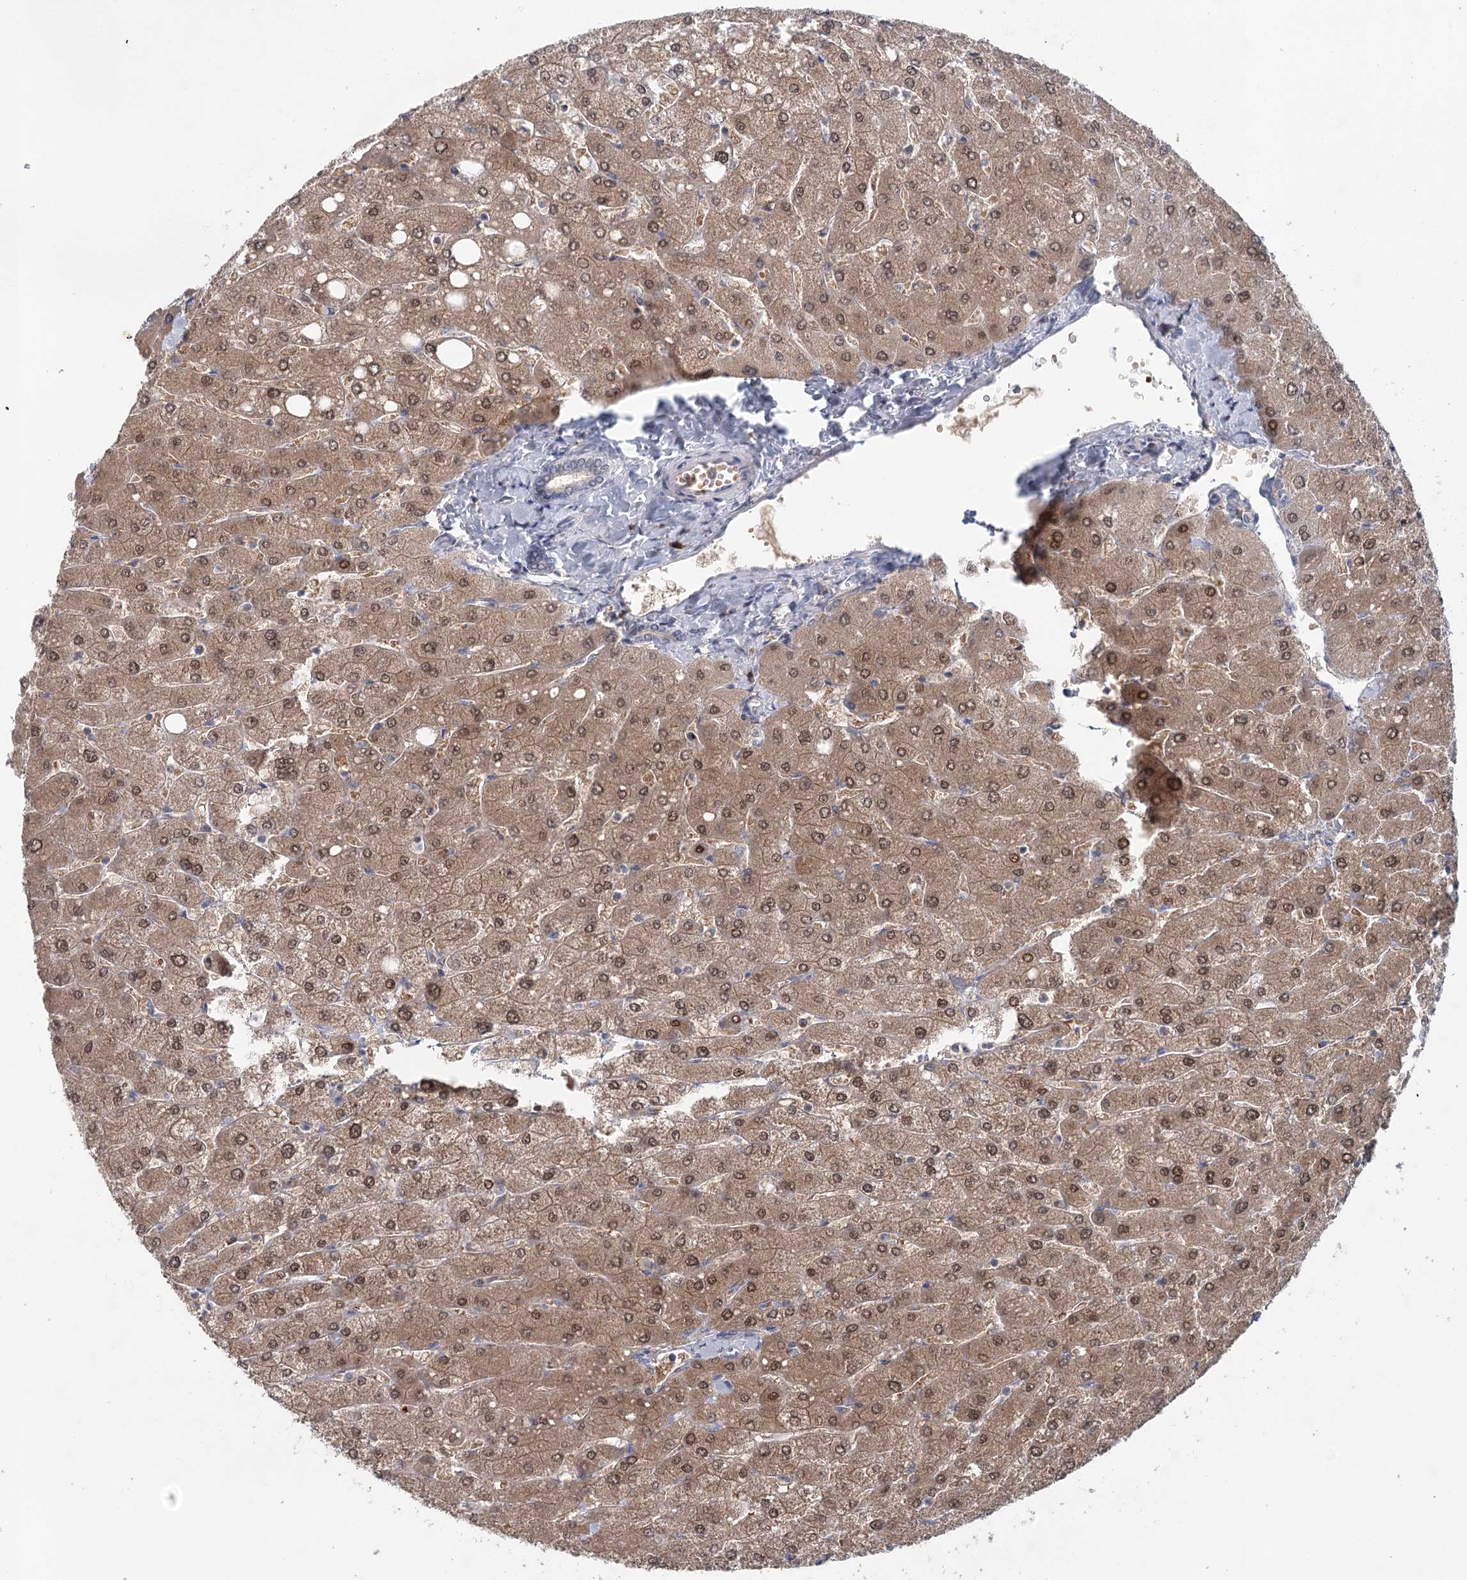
{"staining": {"intensity": "negative", "quantity": "none", "location": "none"}, "tissue": "liver", "cell_type": "Cholangiocytes", "image_type": "normal", "snomed": [{"axis": "morphology", "description": "Normal tissue, NOS"}, {"axis": "topography", "description": "Liver"}], "caption": "Immunohistochemistry (IHC) of unremarkable liver demonstrates no positivity in cholangiocytes.", "gene": "ADK", "patient": {"sex": "male", "age": 55}}